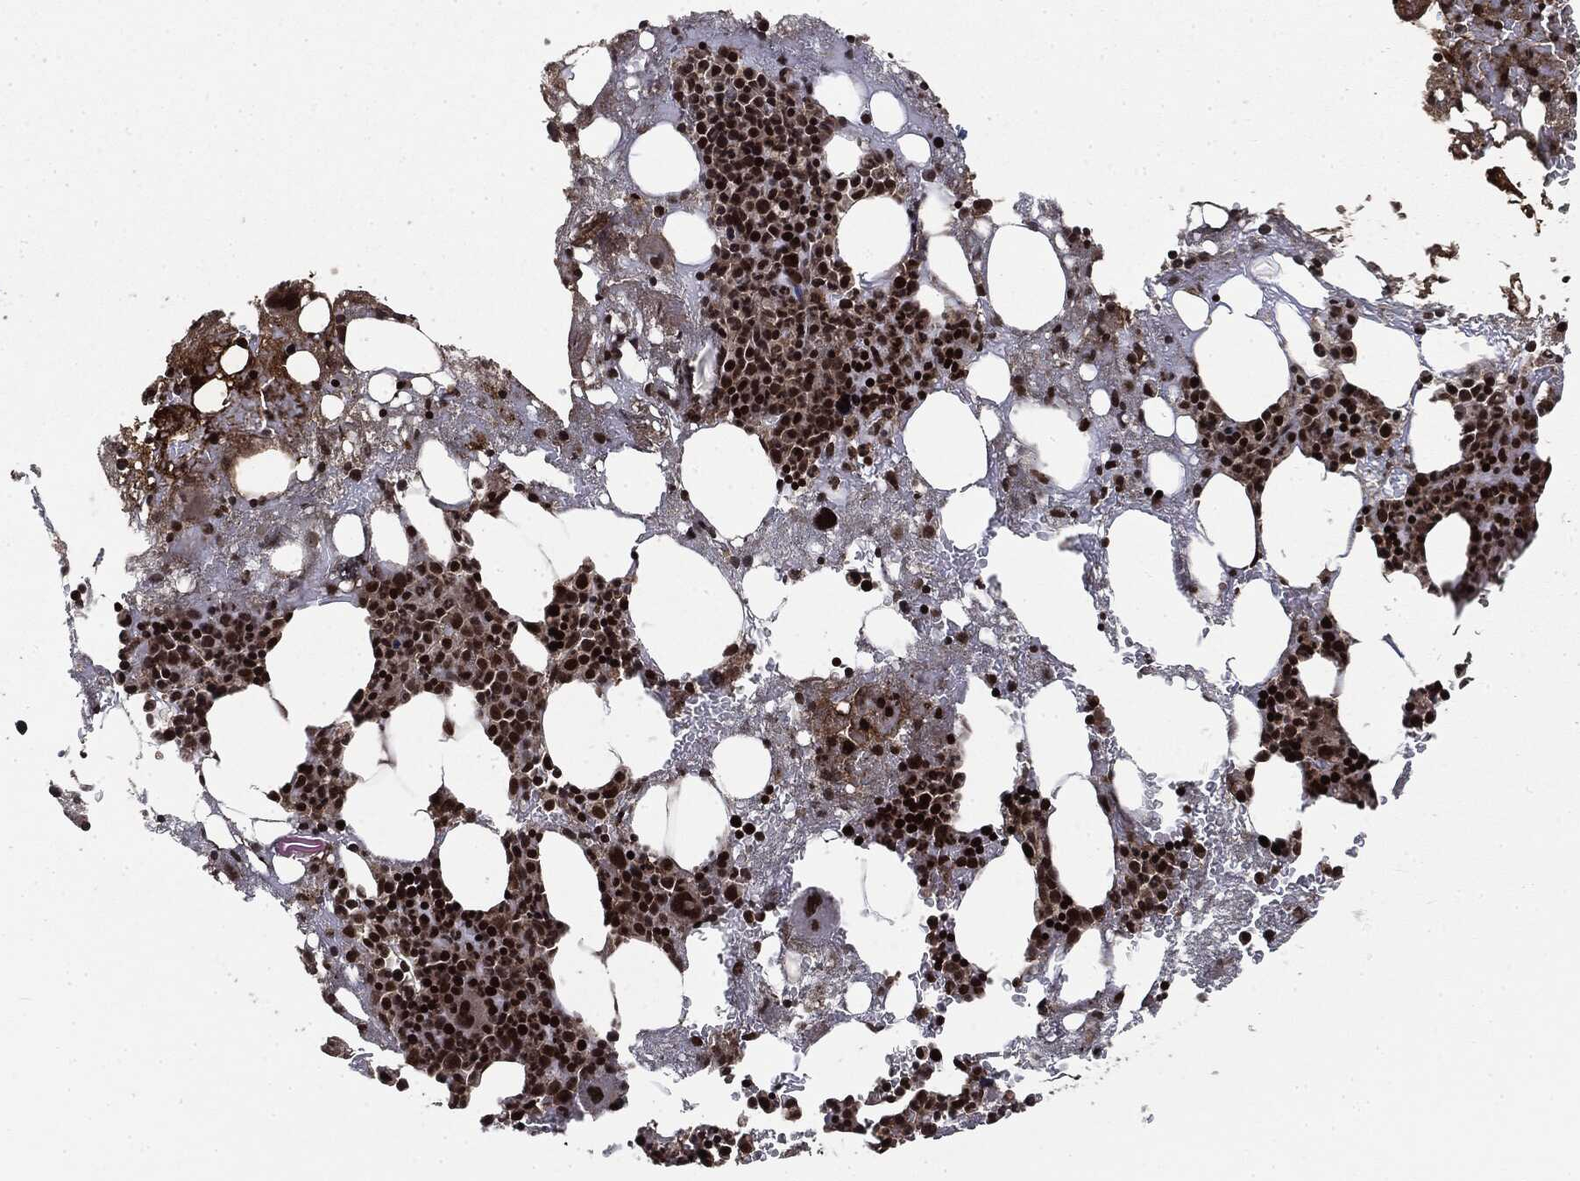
{"staining": {"intensity": "strong", "quantity": ">75%", "location": "nuclear"}, "tissue": "bone marrow", "cell_type": "Hematopoietic cells", "image_type": "normal", "snomed": [{"axis": "morphology", "description": "Normal tissue, NOS"}, {"axis": "topography", "description": "Bone marrow"}], "caption": "Immunohistochemistry (IHC) image of unremarkable bone marrow stained for a protein (brown), which reveals high levels of strong nuclear positivity in approximately >75% of hematopoietic cells.", "gene": "CTDP1", "patient": {"sex": "female", "age": 54}}